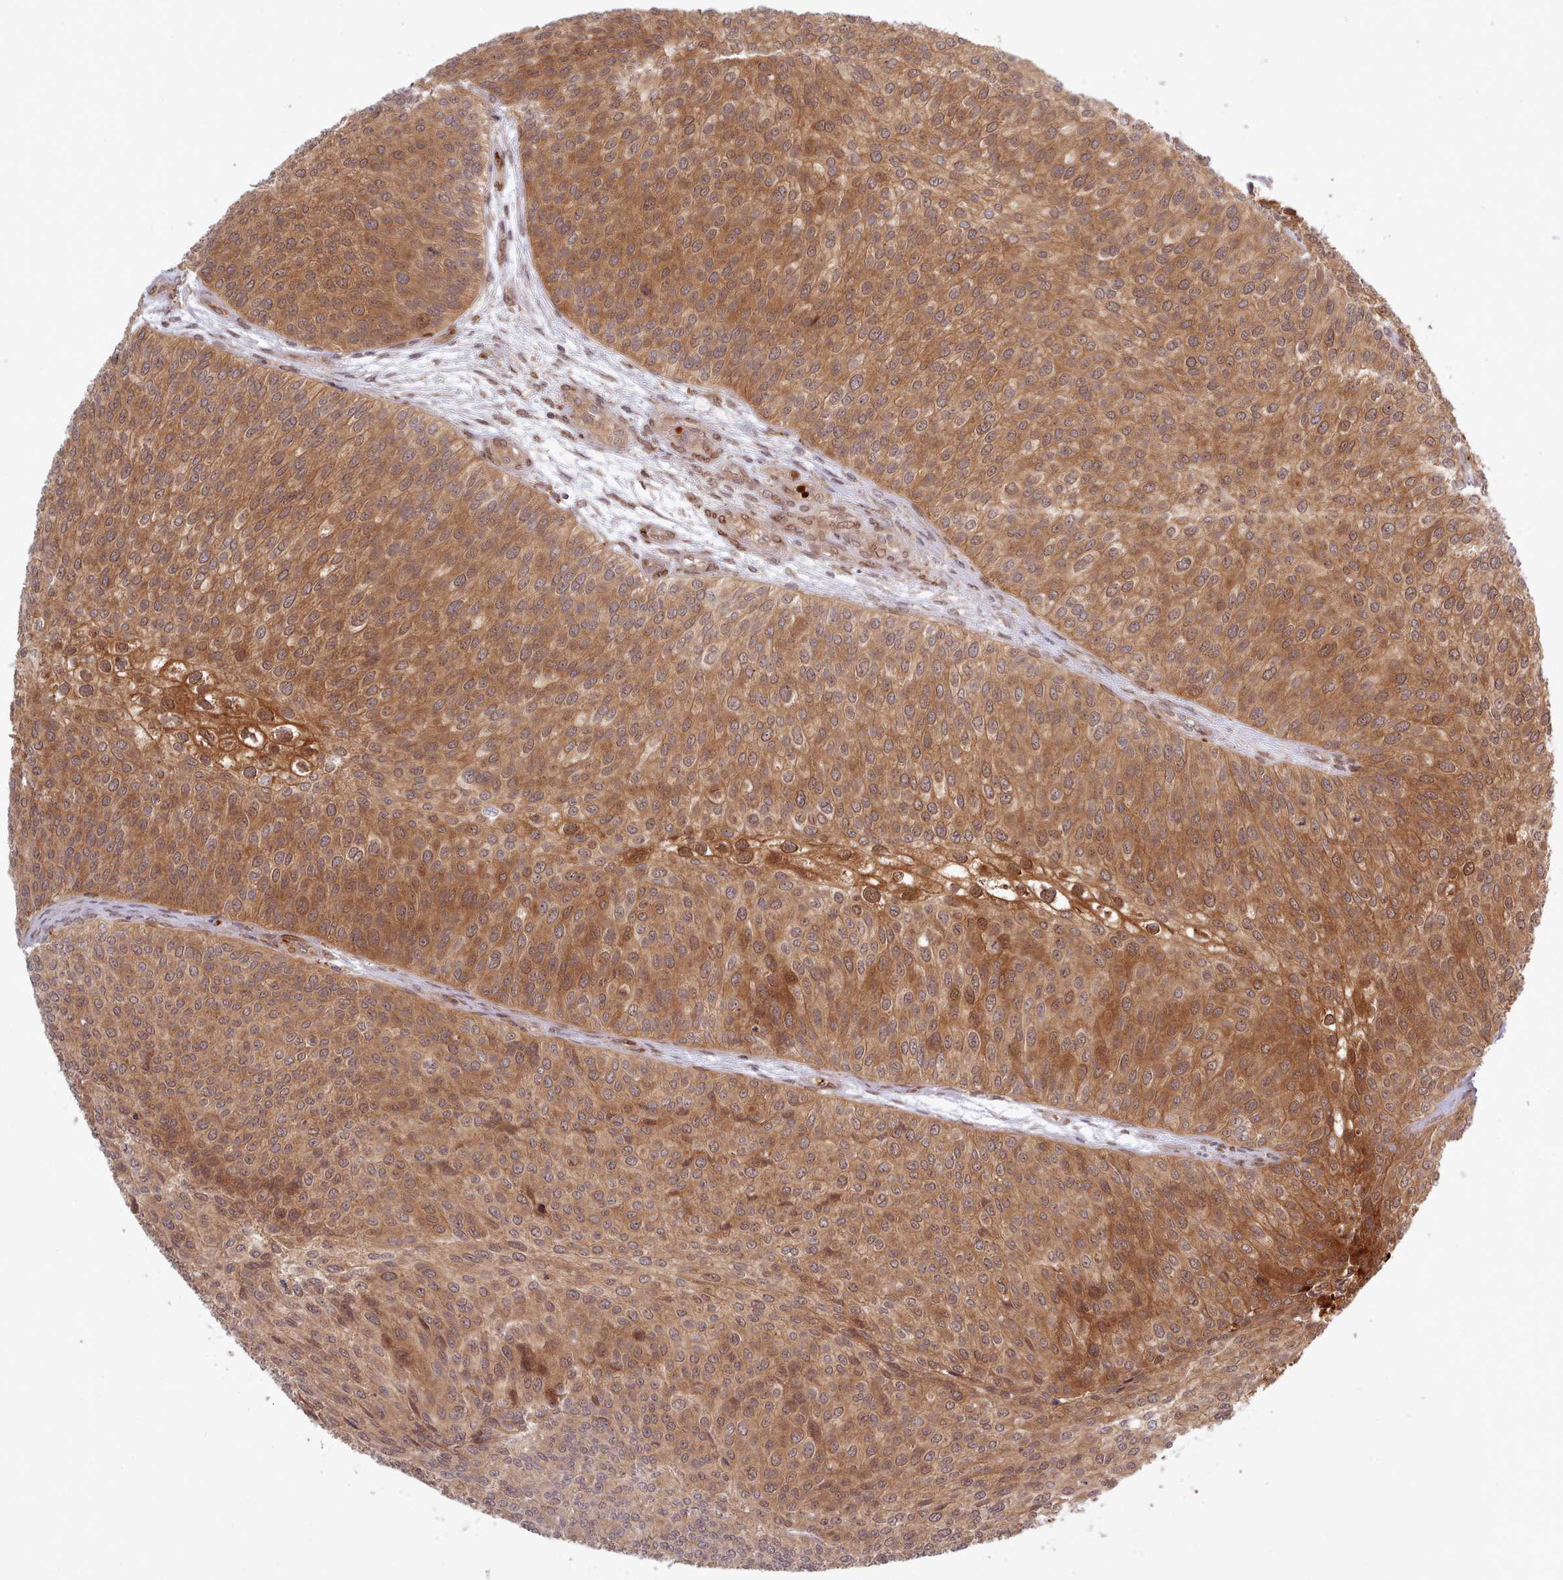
{"staining": {"intensity": "moderate", "quantity": ">75%", "location": "cytoplasmic/membranous"}, "tissue": "urothelial cancer", "cell_type": "Tumor cells", "image_type": "cancer", "snomed": [{"axis": "morphology", "description": "Urothelial carcinoma, Low grade"}, {"axis": "topography", "description": "Urinary bladder"}], "caption": "Immunohistochemistry (IHC) histopathology image of neoplastic tissue: human low-grade urothelial carcinoma stained using immunohistochemistry (IHC) displays medium levels of moderate protein expression localized specifically in the cytoplasmic/membranous of tumor cells, appearing as a cytoplasmic/membranous brown color.", "gene": "UBE2G1", "patient": {"sex": "male", "age": 84}}